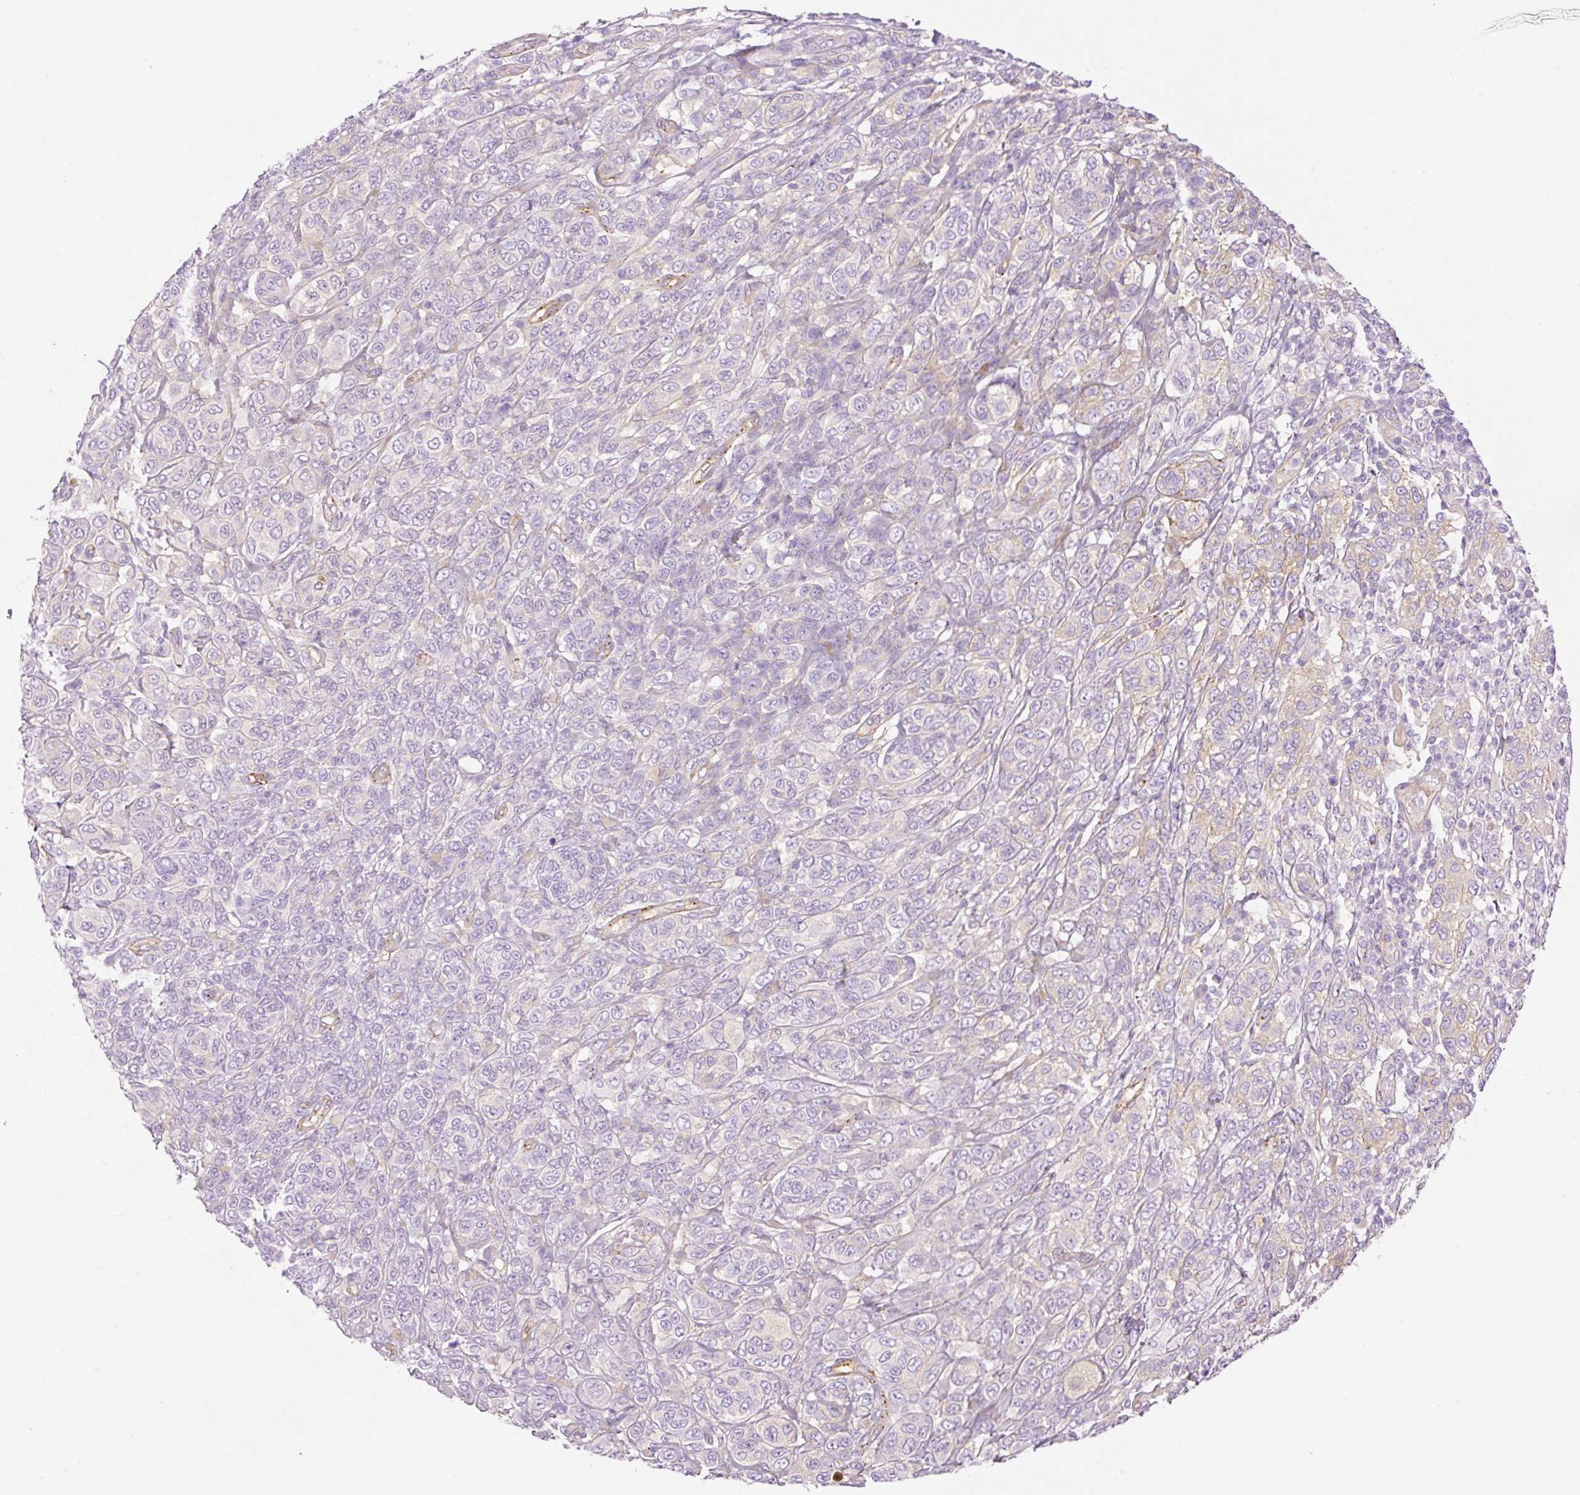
{"staining": {"intensity": "negative", "quantity": "none", "location": "none"}, "tissue": "melanoma", "cell_type": "Tumor cells", "image_type": "cancer", "snomed": [{"axis": "morphology", "description": "Malignant melanoma, NOS"}, {"axis": "topography", "description": "Skin"}], "caption": "DAB (3,3'-diaminobenzidine) immunohistochemical staining of human melanoma reveals no significant expression in tumor cells.", "gene": "EHD3", "patient": {"sex": "male", "age": 42}}